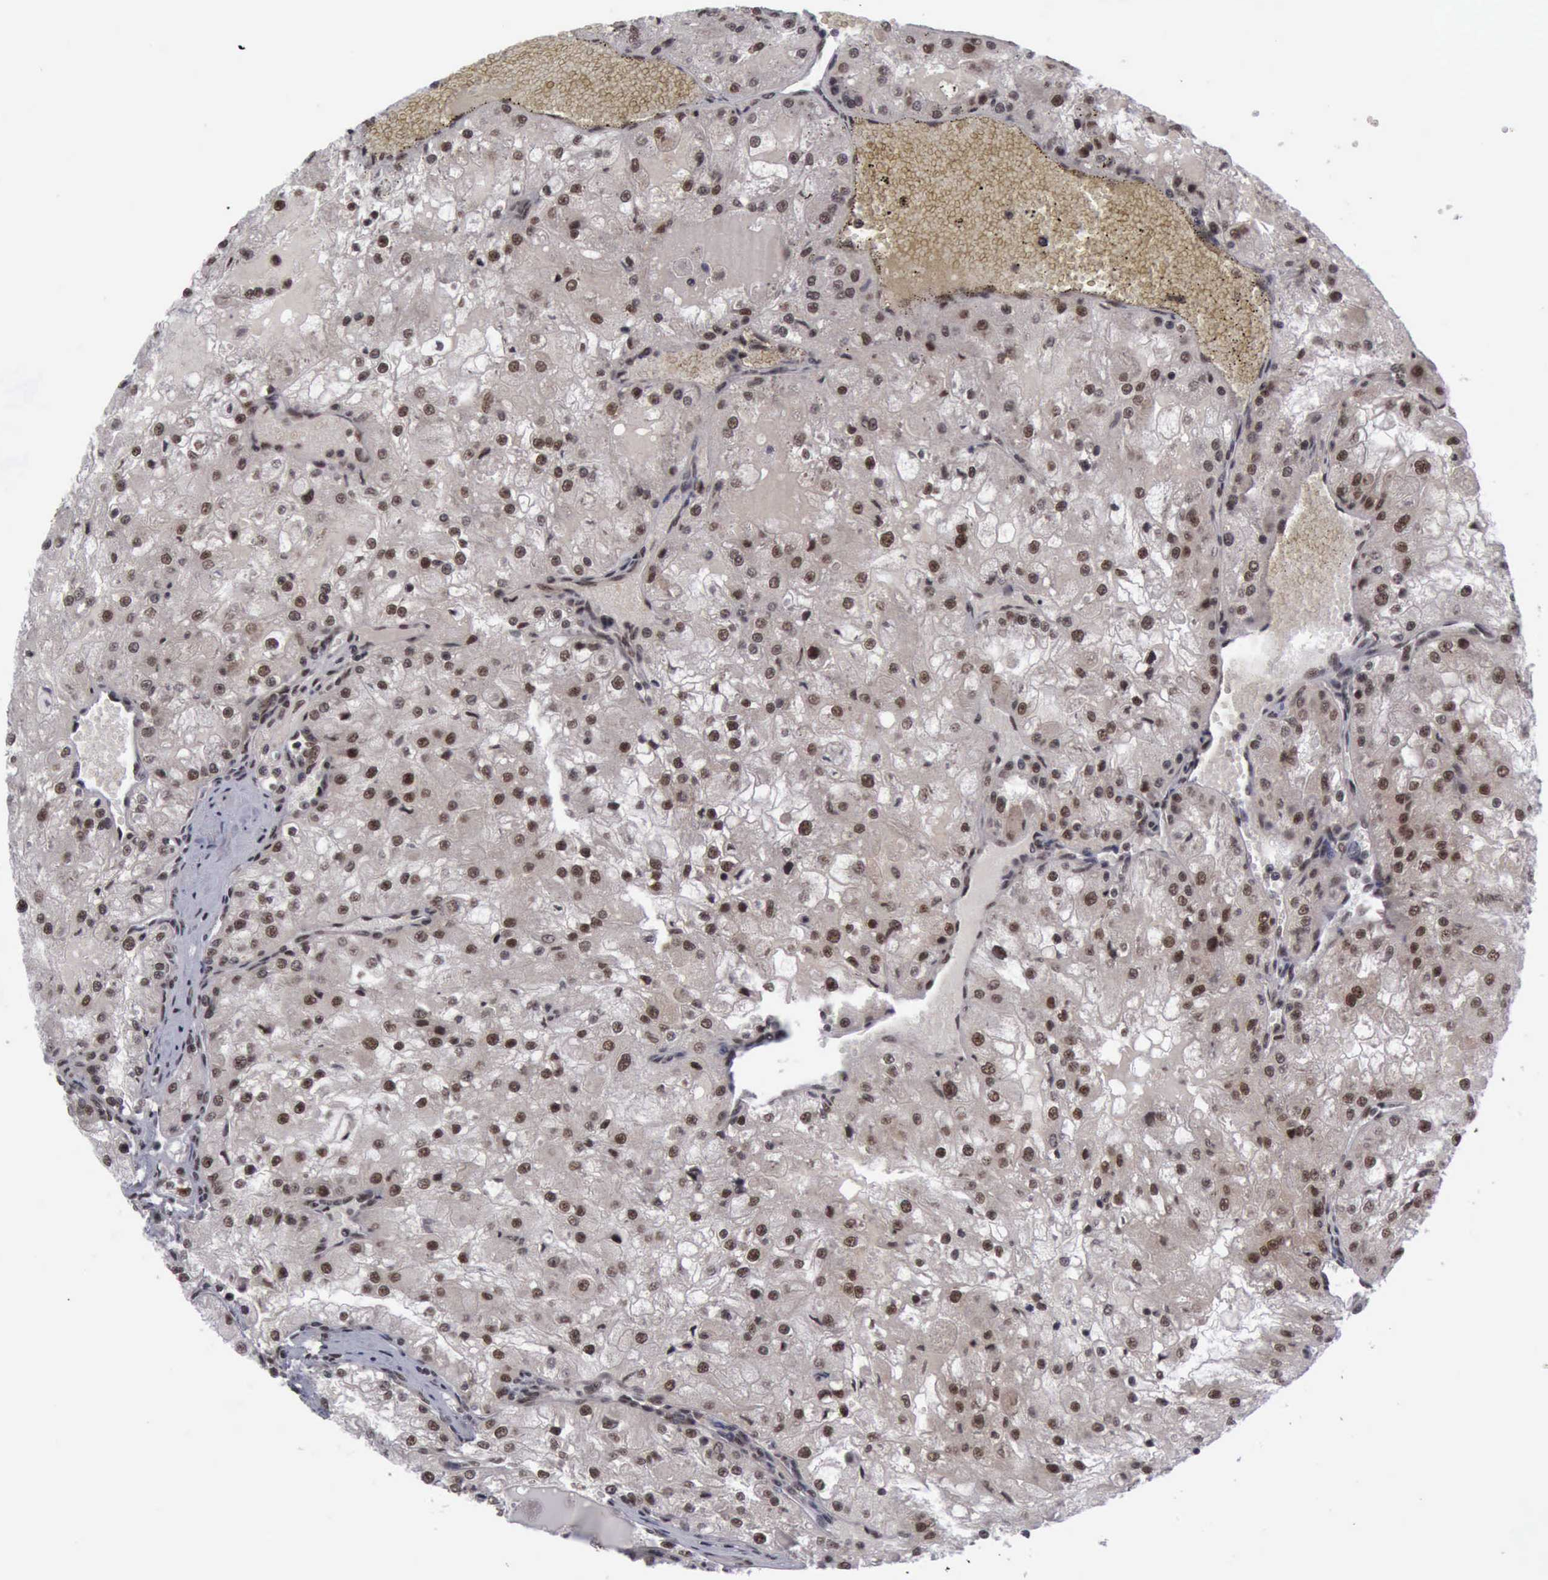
{"staining": {"intensity": "moderate", "quantity": ">75%", "location": "cytoplasmic/membranous,nuclear"}, "tissue": "renal cancer", "cell_type": "Tumor cells", "image_type": "cancer", "snomed": [{"axis": "morphology", "description": "Adenocarcinoma, NOS"}, {"axis": "topography", "description": "Kidney"}], "caption": "This image displays immunohistochemistry (IHC) staining of adenocarcinoma (renal), with medium moderate cytoplasmic/membranous and nuclear staining in about >75% of tumor cells.", "gene": "ATM", "patient": {"sex": "female", "age": 74}}